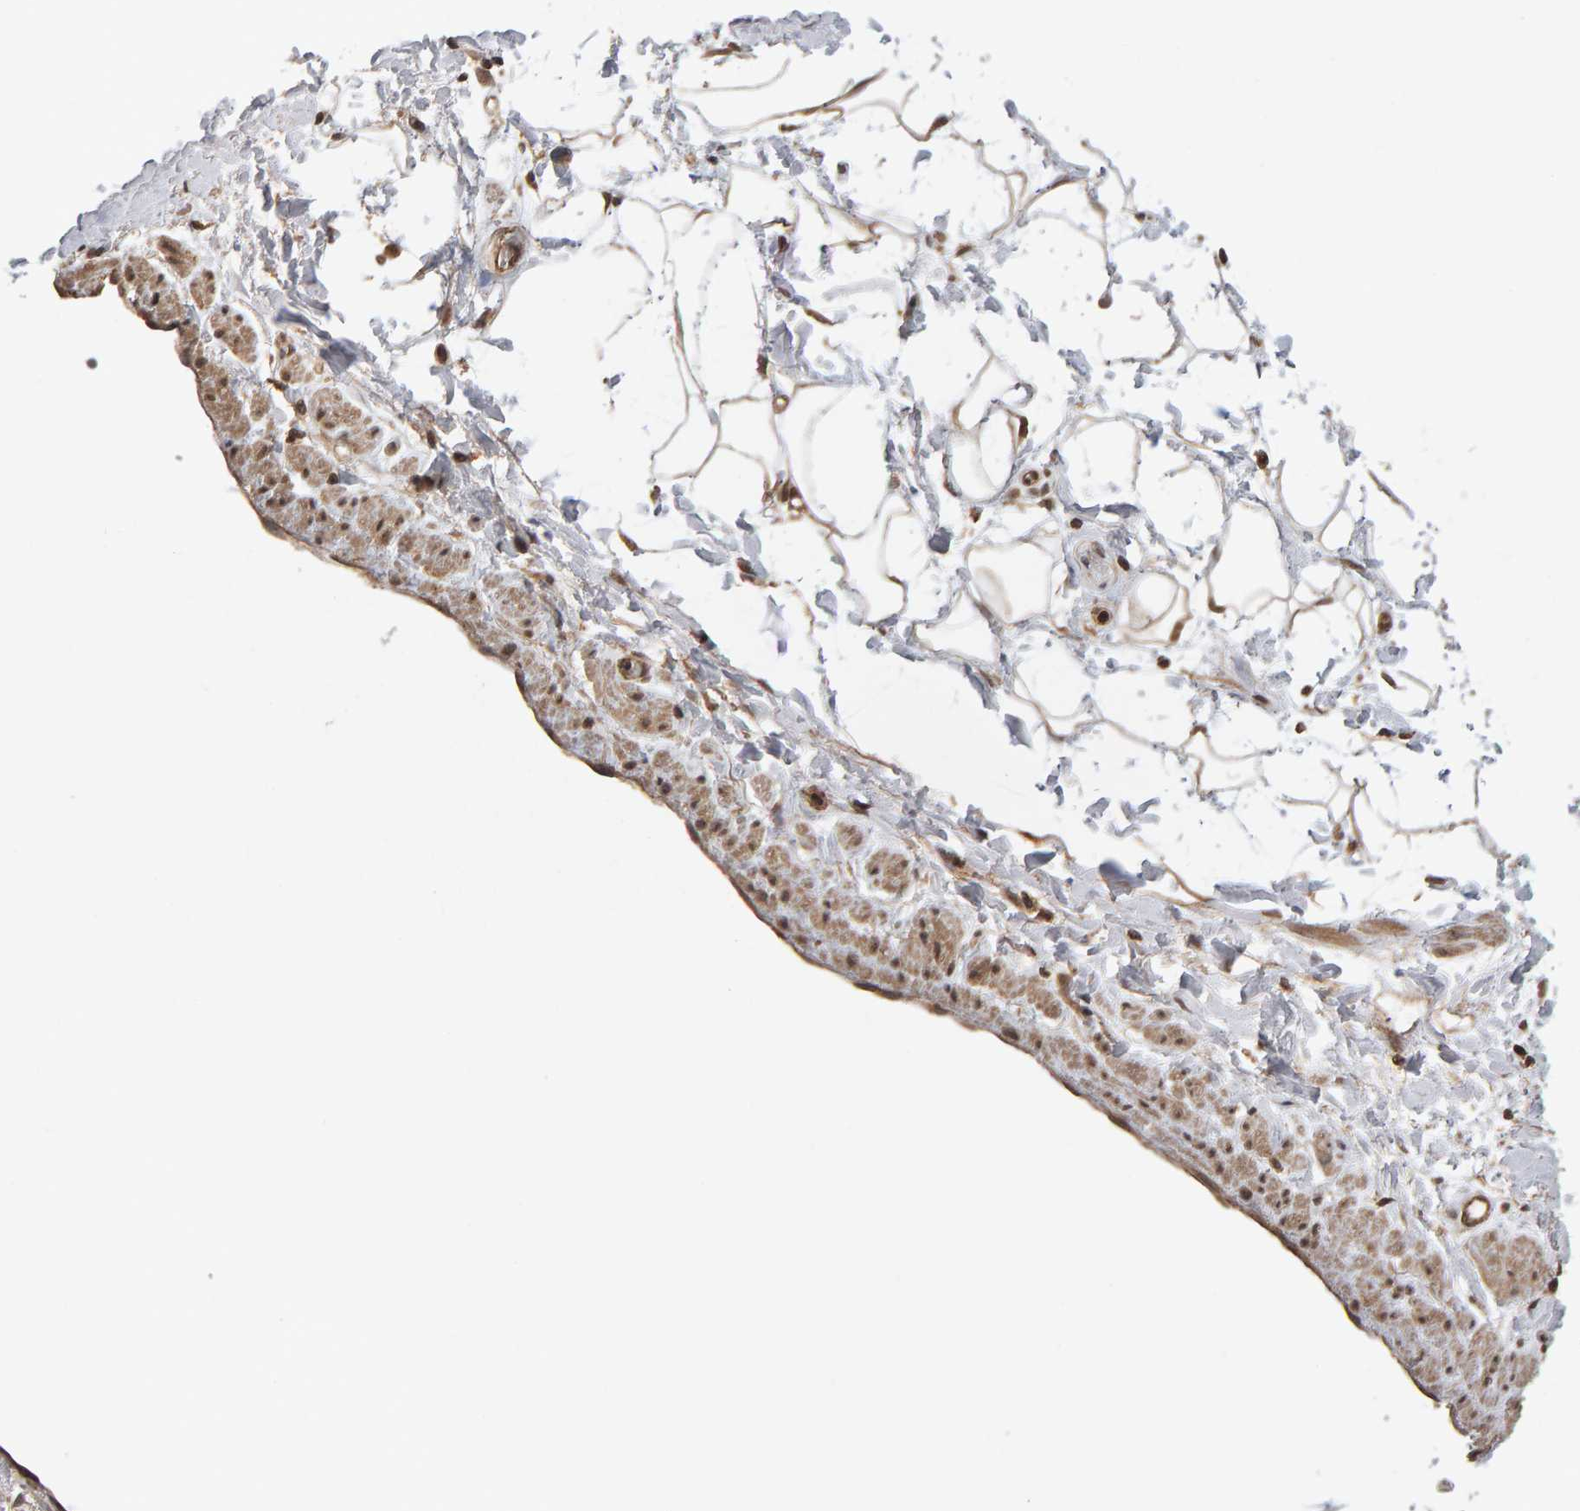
{"staining": {"intensity": "weak", "quantity": "25%-75%", "location": "cytoplasmic/membranous"}, "tissue": "adipose tissue", "cell_type": "Adipocytes", "image_type": "normal", "snomed": [{"axis": "morphology", "description": "Normal tissue, NOS"}, {"axis": "topography", "description": "Soft tissue"}], "caption": "Unremarkable adipose tissue was stained to show a protein in brown. There is low levels of weak cytoplasmic/membranous expression in about 25%-75% of adipocytes.", "gene": "SCRIB", "patient": {"sex": "male", "age": 72}}